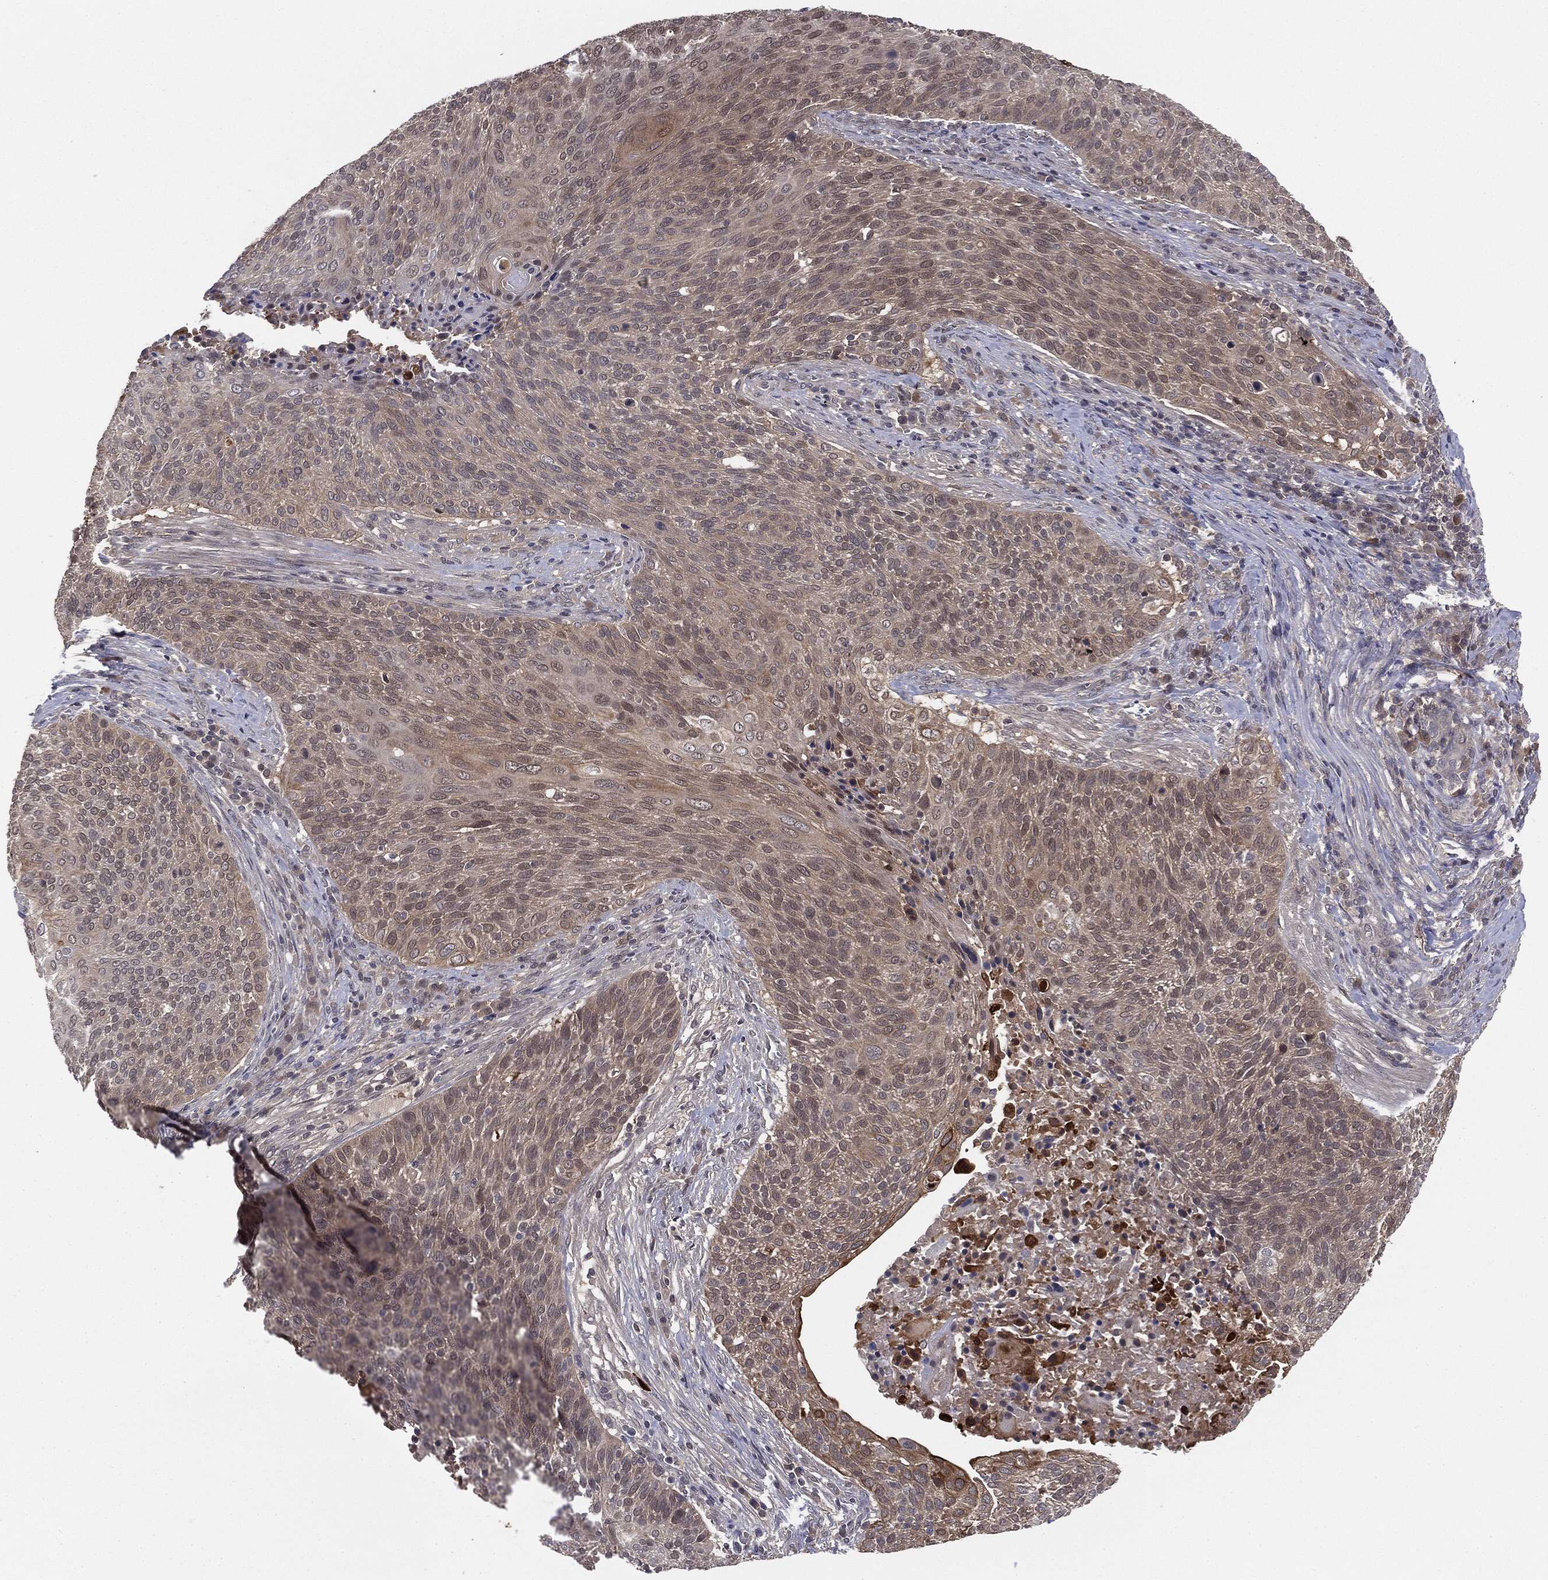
{"staining": {"intensity": "moderate", "quantity": "<25%", "location": "cytoplasmic/membranous"}, "tissue": "cervical cancer", "cell_type": "Tumor cells", "image_type": "cancer", "snomed": [{"axis": "morphology", "description": "Squamous cell carcinoma, NOS"}, {"axis": "topography", "description": "Cervix"}], "caption": "Moderate cytoplasmic/membranous protein positivity is seen in about <25% of tumor cells in squamous cell carcinoma (cervical).", "gene": "KRT7", "patient": {"sex": "female", "age": 31}}